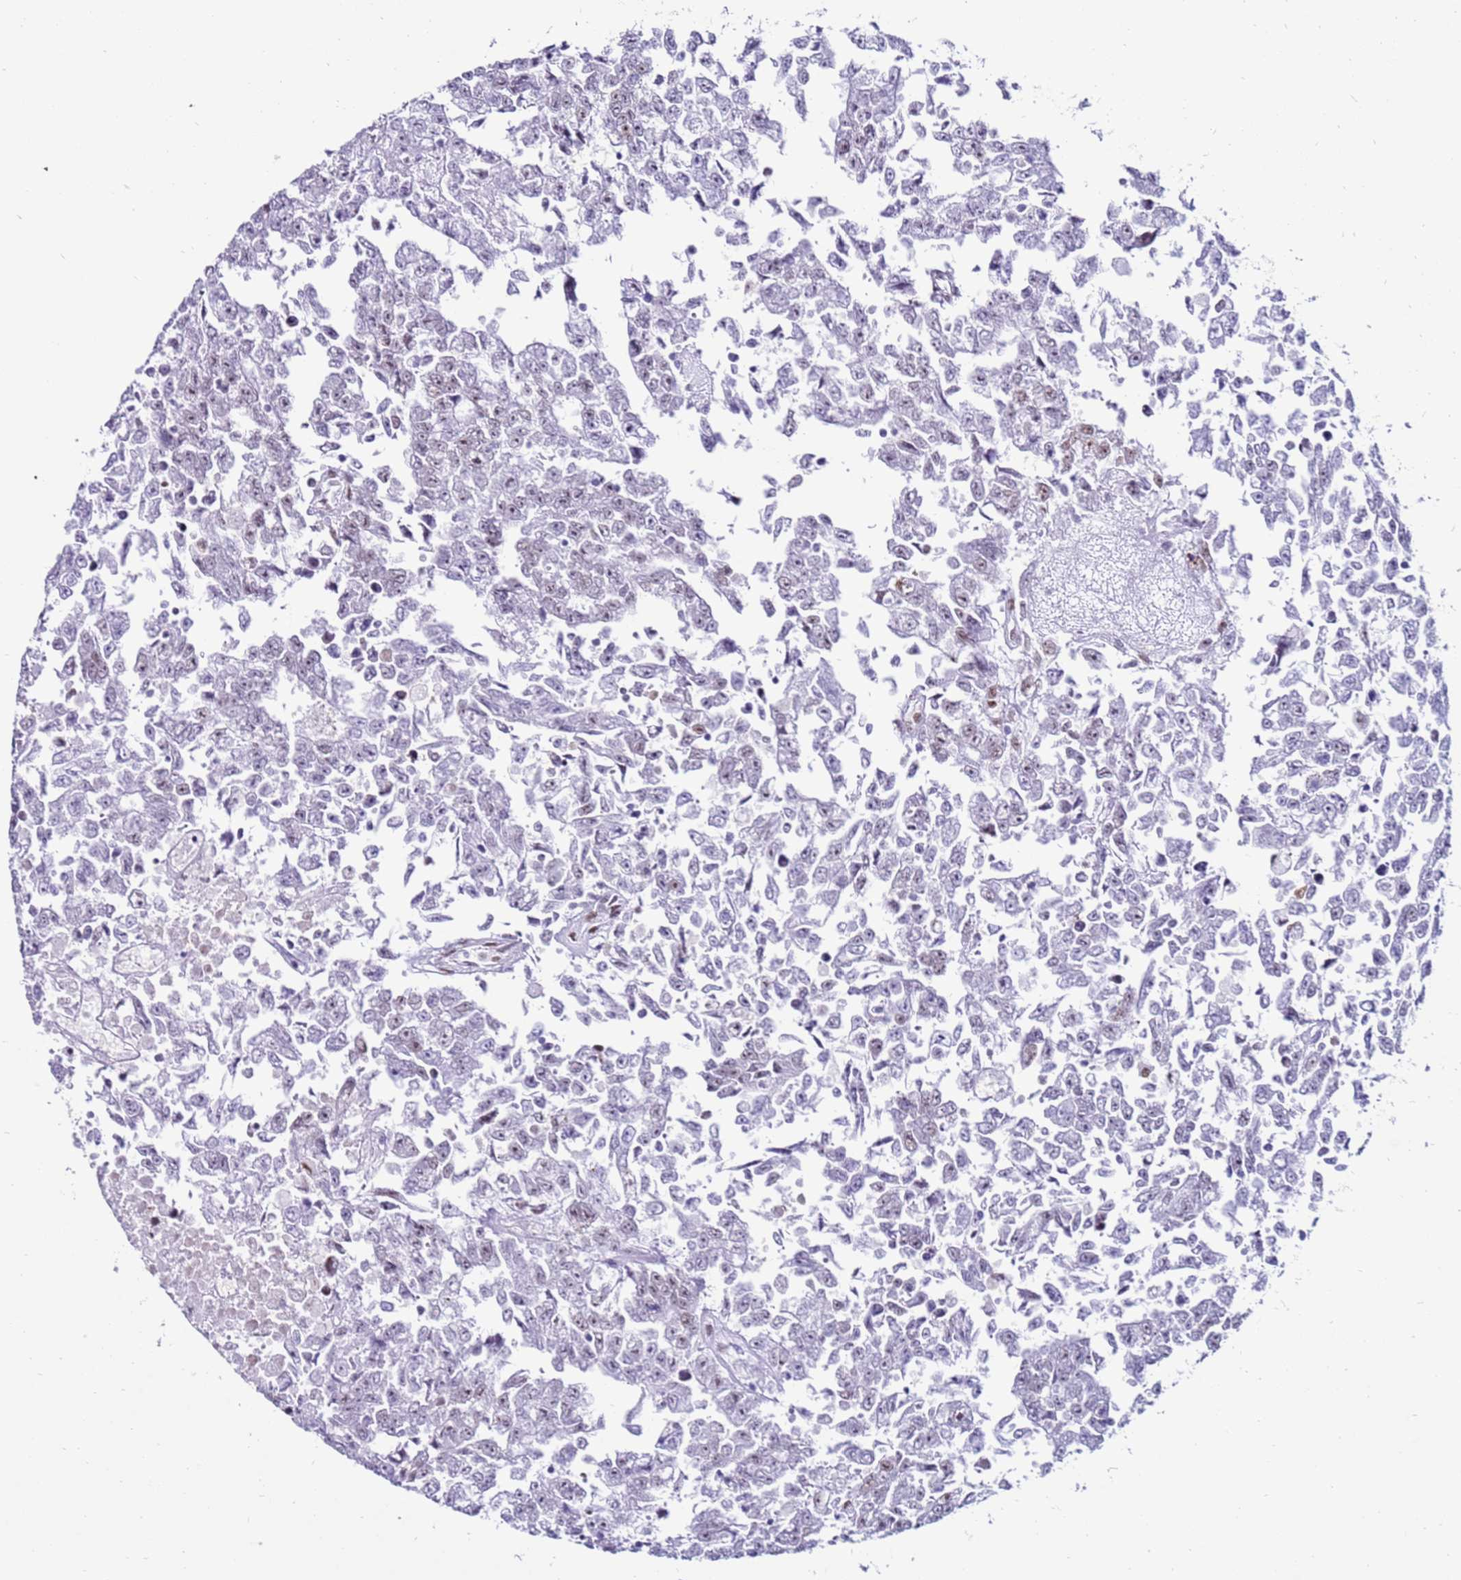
{"staining": {"intensity": "moderate", "quantity": "<25%", "location": "nuclear"}, "tissue": "testis cancer", "cell_type": "Tumor cells", "image_type": "cancer", "snomed": [{"axis": "morphology", "description": "Carcinoma, Embryonal, NOS"}, {"axis": "topography", "description": "Testis"}], "caption": "Protein staining of testis embryonal carcinoma tissue displays moderate nuclear expression in approximately <25% of tumor cells.", "gene": "KPNA4", "patient": {"sex": "male", "age": 25}}